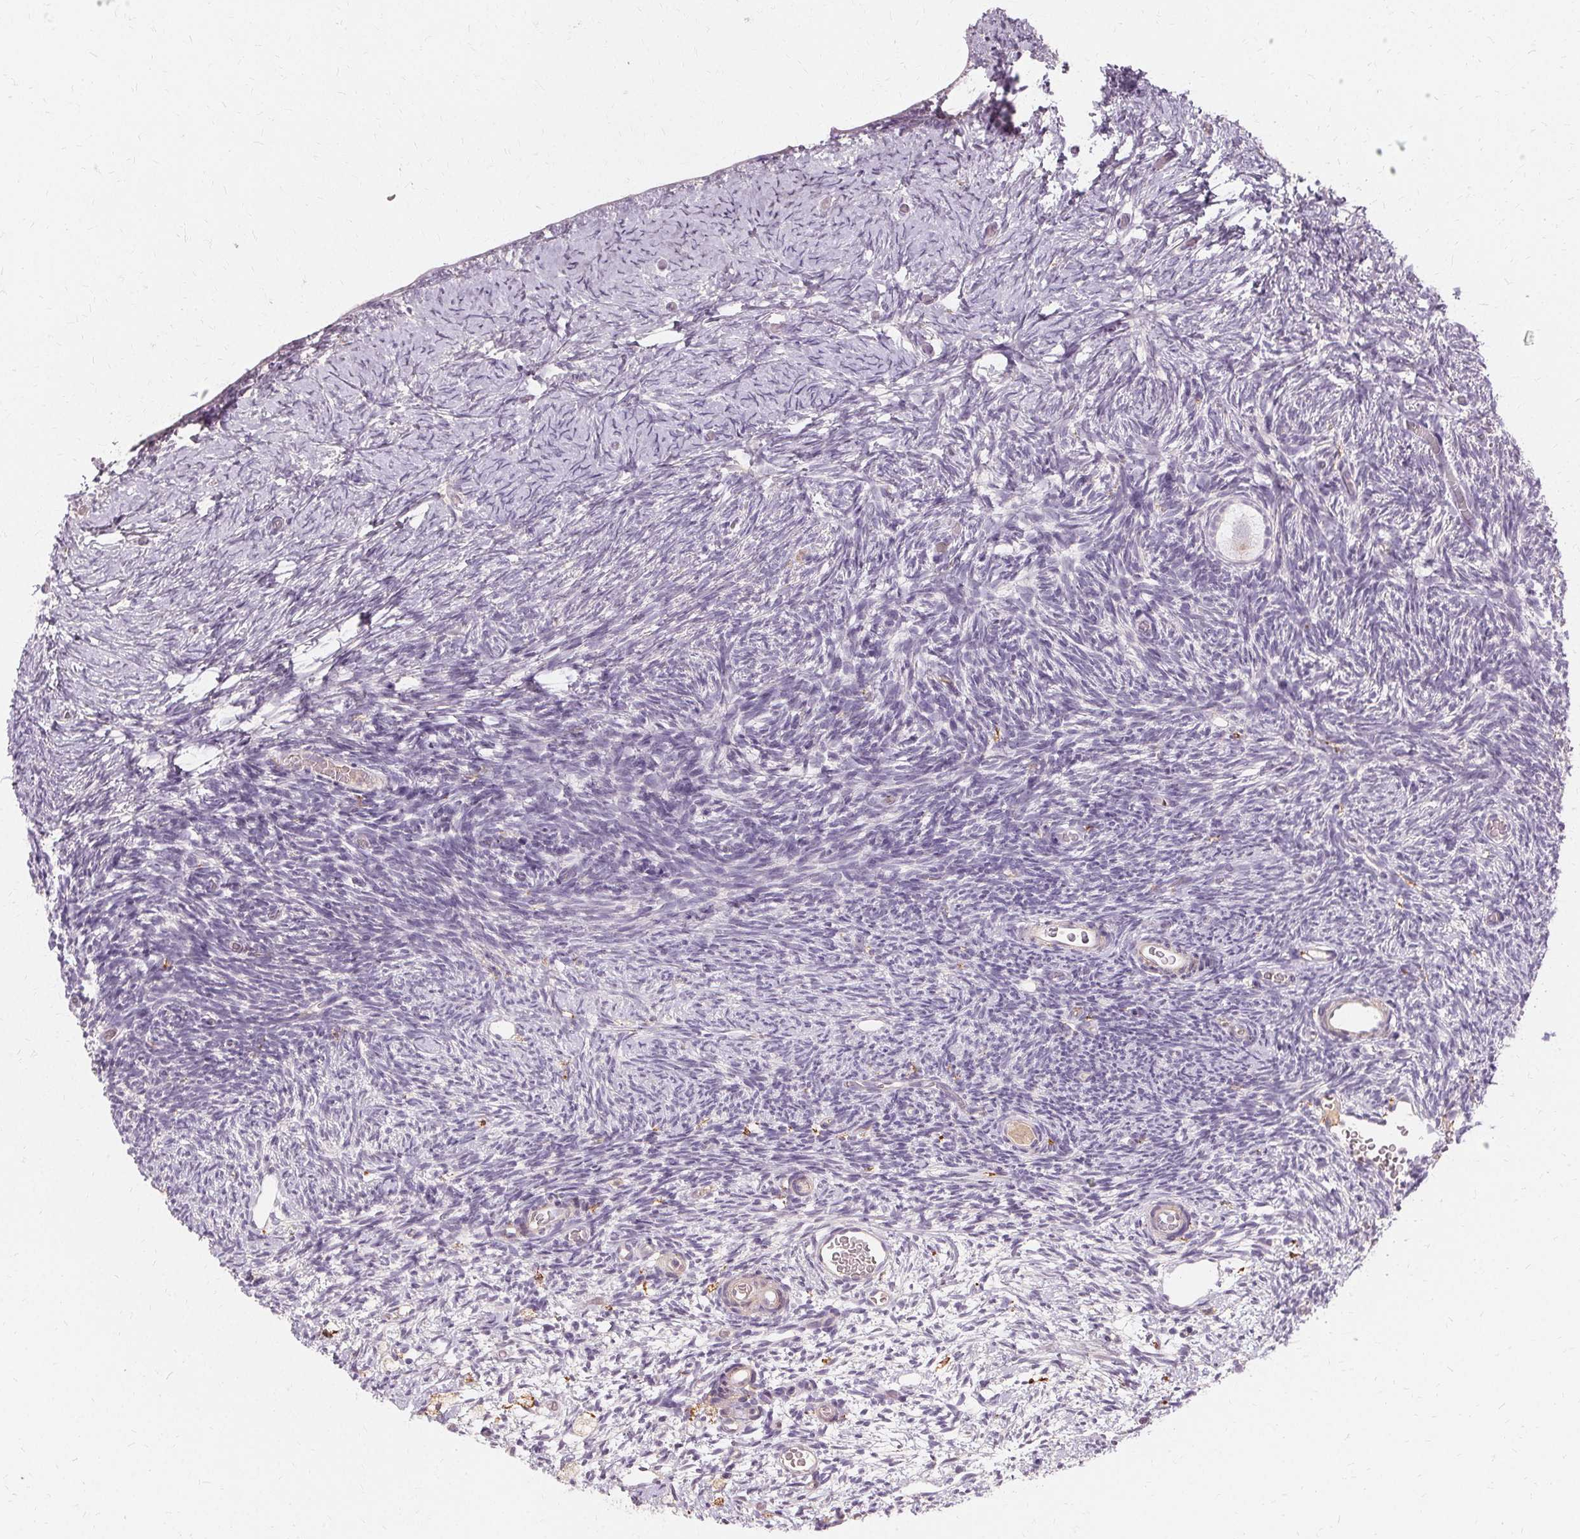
{"staining": {"intensity": "negative", "quantity": "none", "location": "none"}, "tissue": "ovary", "cell_type": "Follicle cells", "image_type": "normal", "snomed": [{"axis": "morphology", "description": "Normal tissue, NOS"}, {"axis": "topography", "description": "Ovary"}], "caption": "DAB immunohistochemical staining of benign human ovary shows no significant expression in follicle cells. The staining was performed using DAB to visualize the protein expression in brown, while the nuclei were stained in blue with hematoxylin (Magnification: 20x).", "gene": "IFNGR1", "patient": {"sex": "female", "age": 39}}